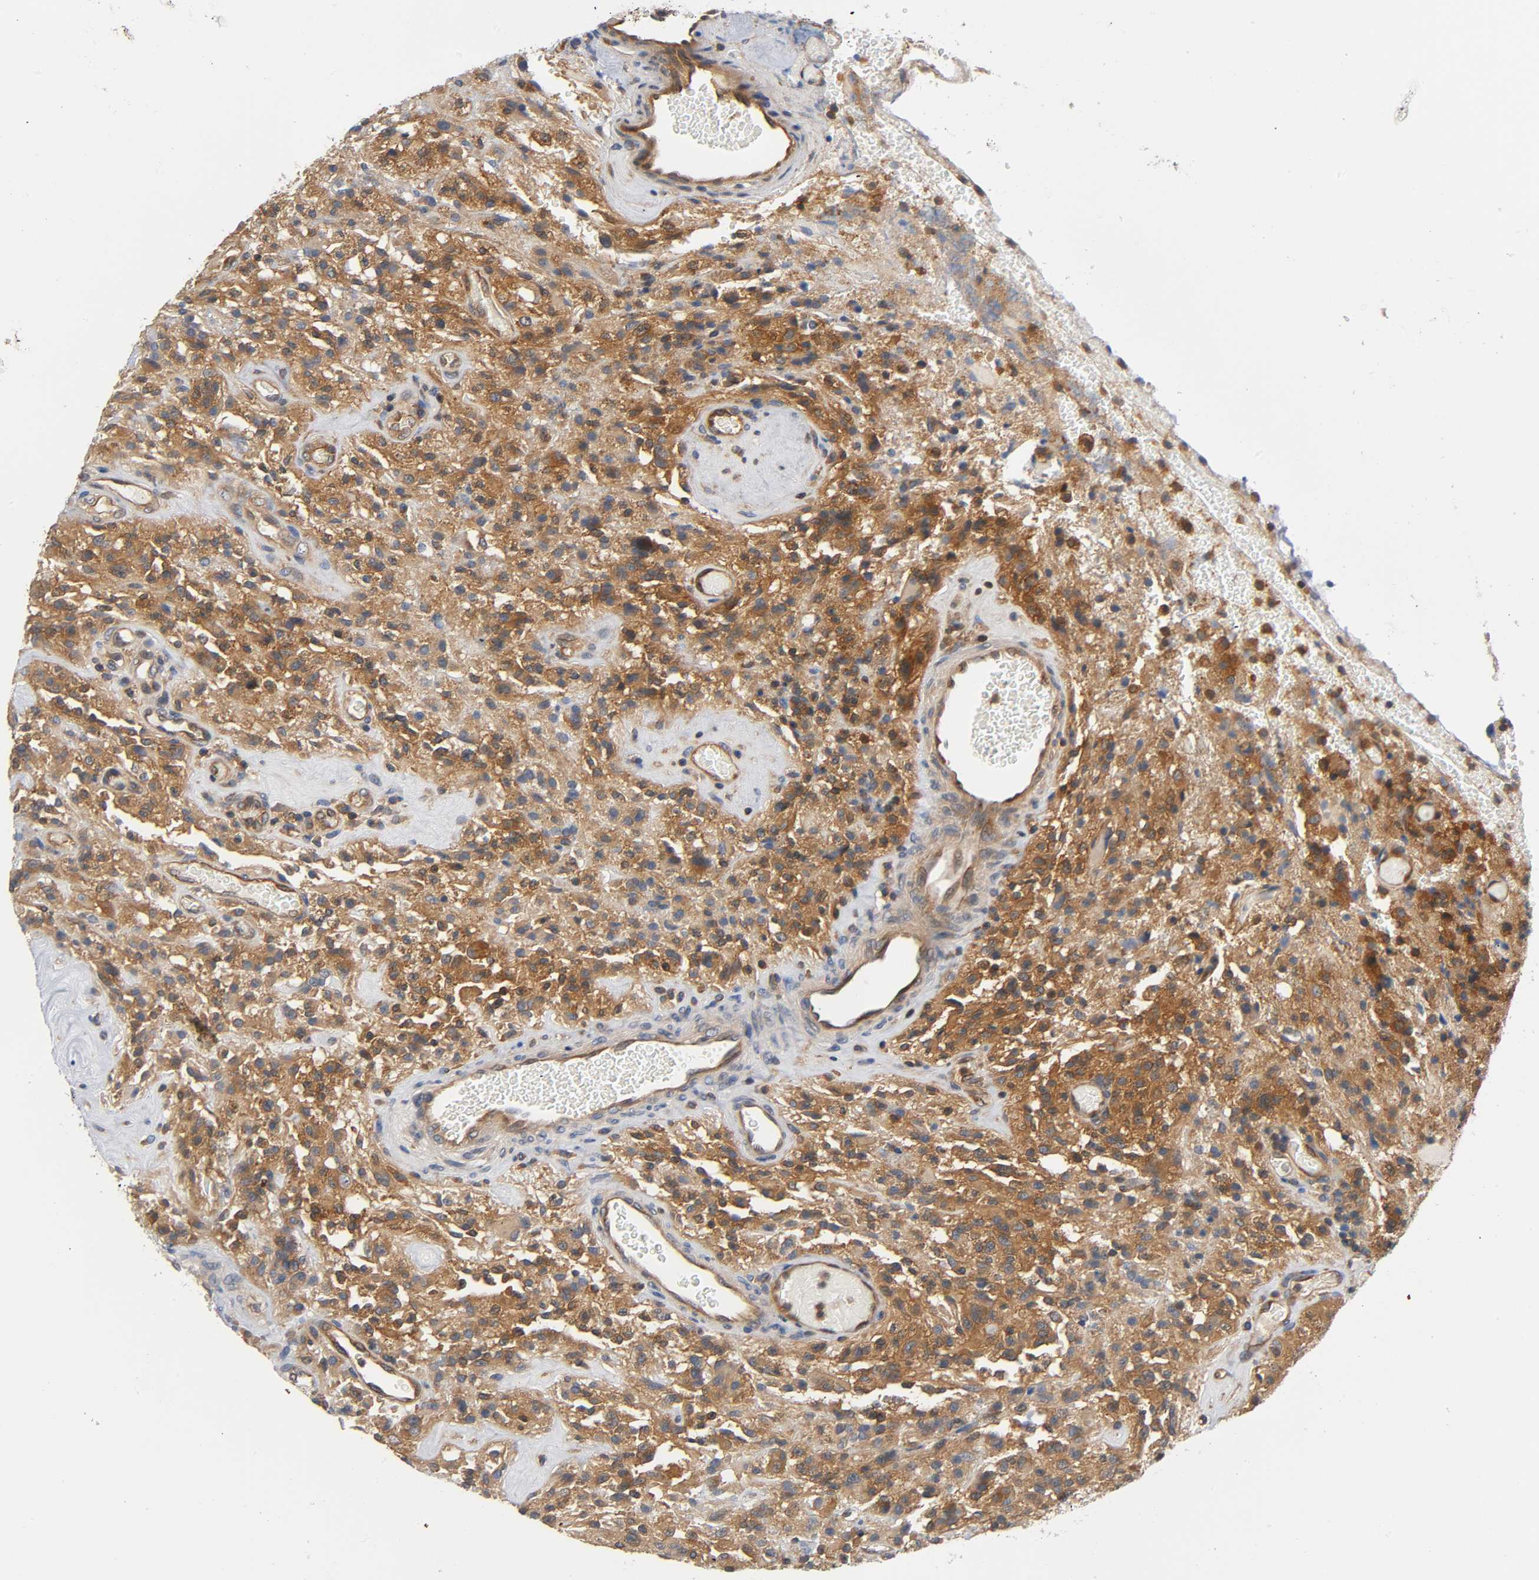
{"staining": {"intensity": "strong", "quantity": ">75%", "location": "cytoplasmic/membranous"}, "tissue": "glioma", "cell_type": "Tumor cells", "image_type": "cancer", "snomed": [{"axis": "morphology", "description": "Normal tissue, NOS"}, {"axis": "morphology", "description": "Glioma, malignant, High grade"}, {"axis": "topography", "description": "Cerebral cortex"}], "caption": "This is an image of IHC staining of glioma, which shows strong staining in the cytoplasmic/membranous of tumor cells.", "gene": "PRKAB1", "patient": {"sex": "male", "age": 56}}